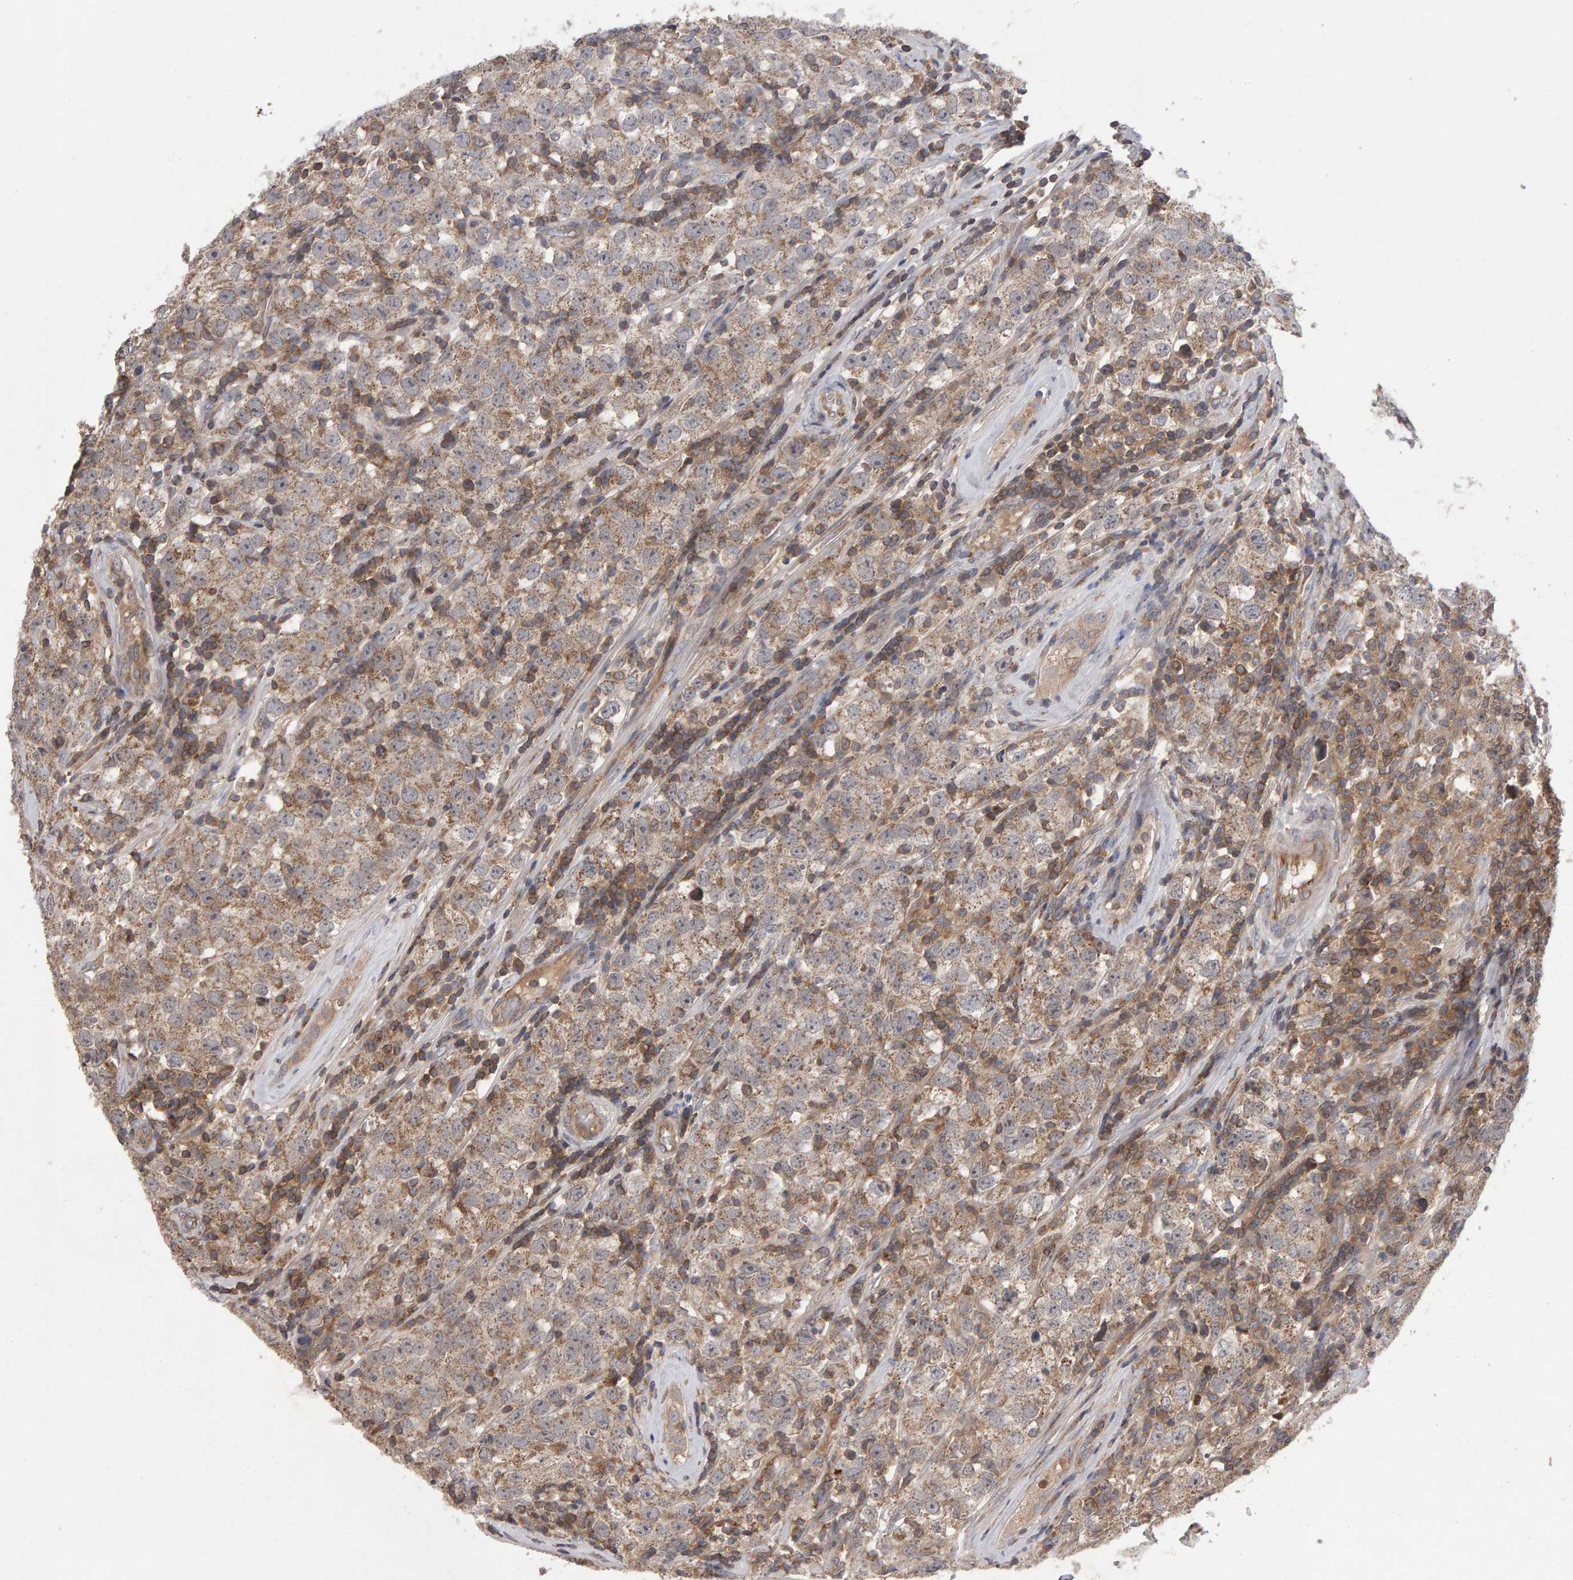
{"staining": {"intensity": "weak", "quantity": ">75%", "location": "cytoplasmic/membranous"}, "tissue": "testis cancer", "cell_type": "Tumor cells", "image_type": "cancer", "snomed": [{"axis": "morphology", "description": "Seminoma, NOS"}, {"axis": "morphology", "description": "Carcinoma, Embryonal, NOS"}, {"axis": "topography", "description": "Testis"}], "caption": "The immunohistochemical stain highlights weak cytoplasmic/membranous expression in tumor cells of testis embryonal carcinoma tissue.", "gene": "PGS1", "patient": {"sex": "male", "age": 28}}